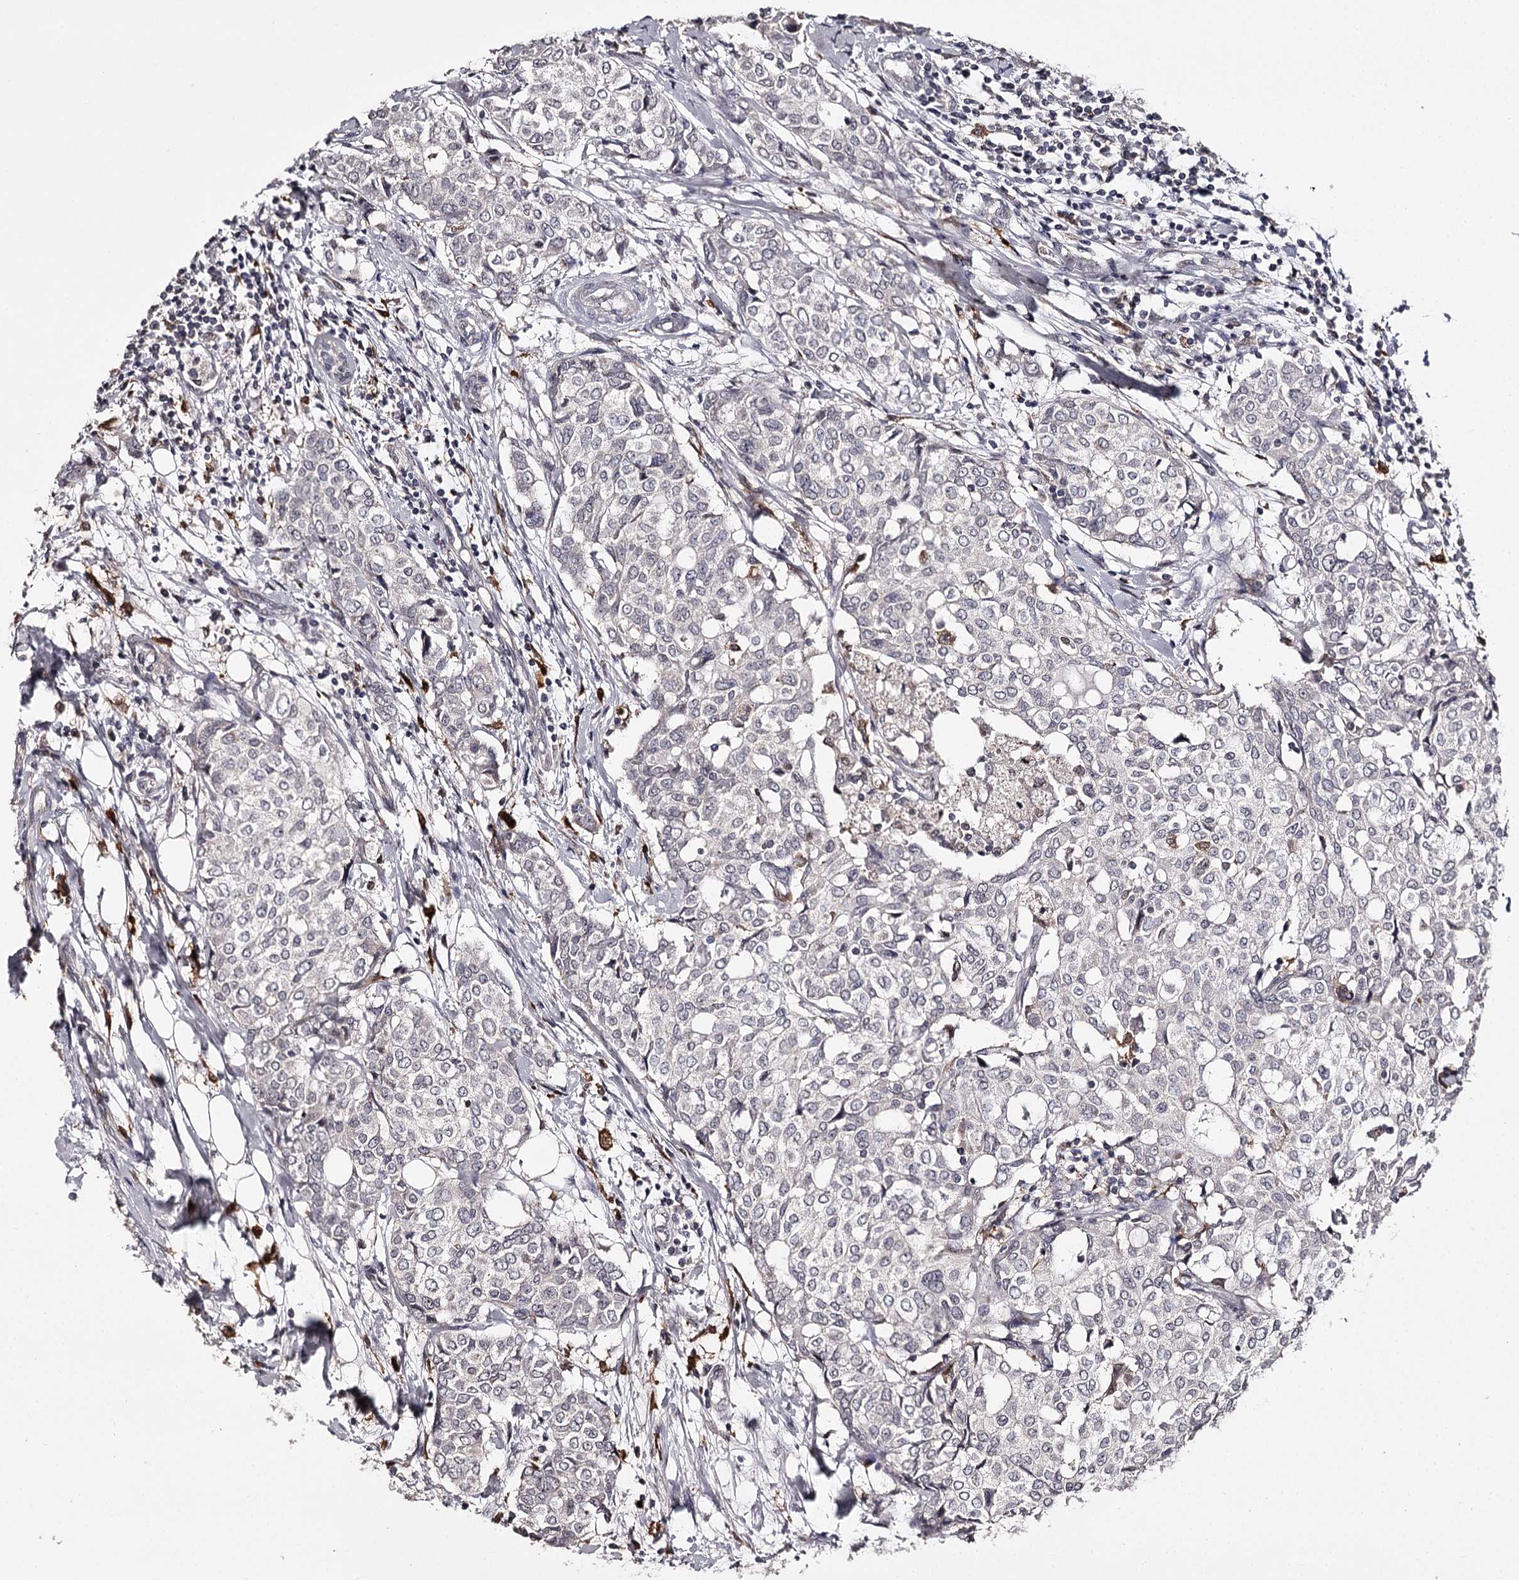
{"staining": {"intensity": "negative", "quantity": "none", "location": "none"}, "tissue": "breast cancer", "cell_type": "Tumor cells", "image_type": "cancer", "snomed": [{"axis": "morphology", "description": "Lobular carcinoma"}, {"axis": "topography", "description": "Breast"}], "caption": "A histopathology image of breast cancer (lobular carcinoma) stained for a protein displays no brown staining in tumor cells.", "gene": "SLC32A1", "patient": {"sex": "female", "age": 51}}